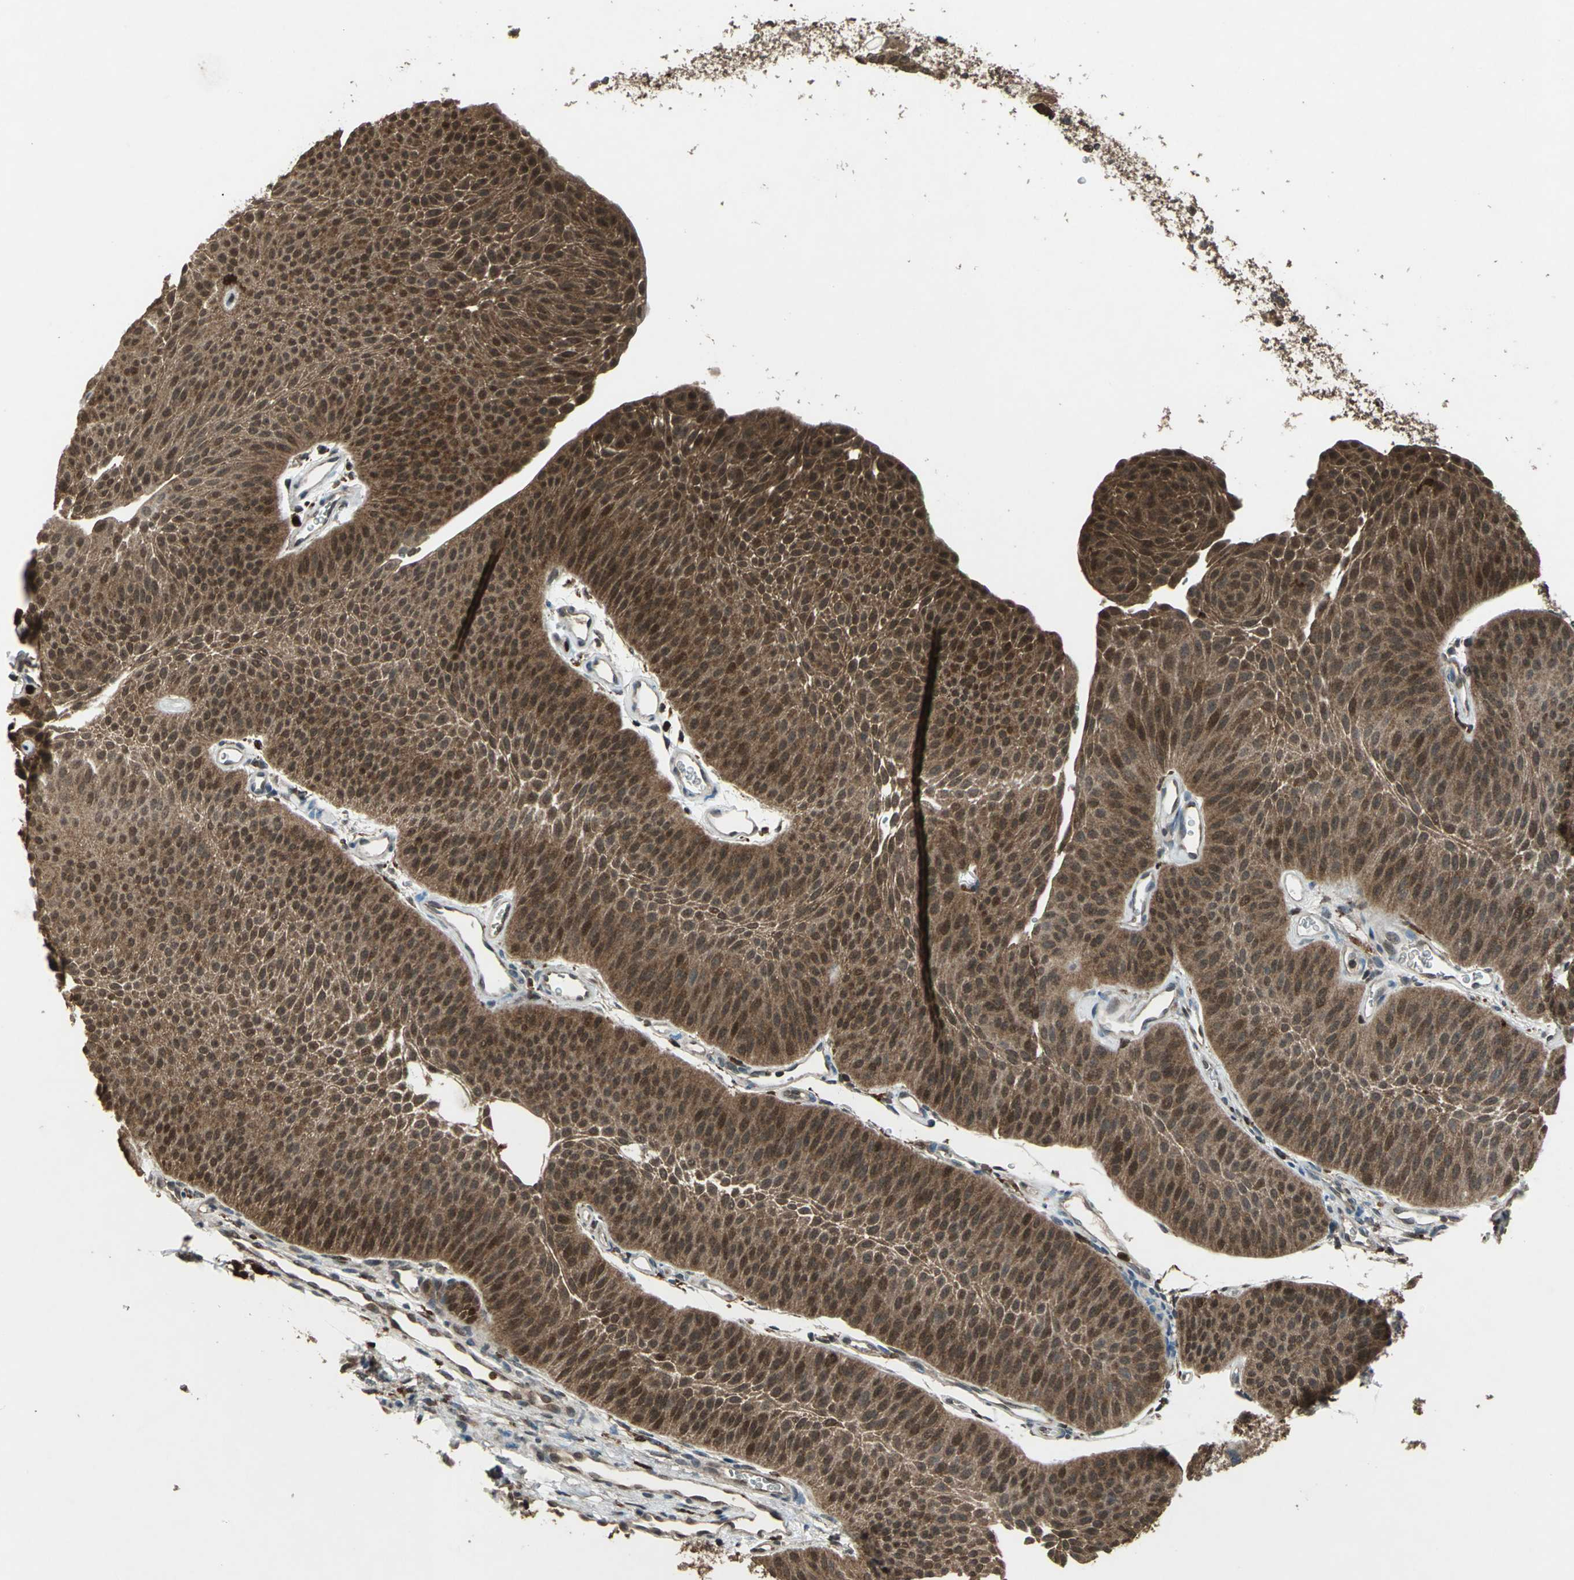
{"staining": {"intensity": "strong", "quantity": ">75%", "location": "cytoplasmic/membranous,nuclear"}, "tissue": "urothelial cancer", "cell_type": "Tumor cells", "image_type": "cancer", "snomed": [{"axis": "morphology", "description": "Urothelial carcinoma, Low grade"}, {"axis": "topography", "description": "Urinary bladder"}], "caption": "A brown stain shows strong cytoplasmic/membranous and nuclear expression of a protein in urothelial cancer tumor cells.", "gene": "PYCARD", "patient": {"sex": "female", "age": 60}}